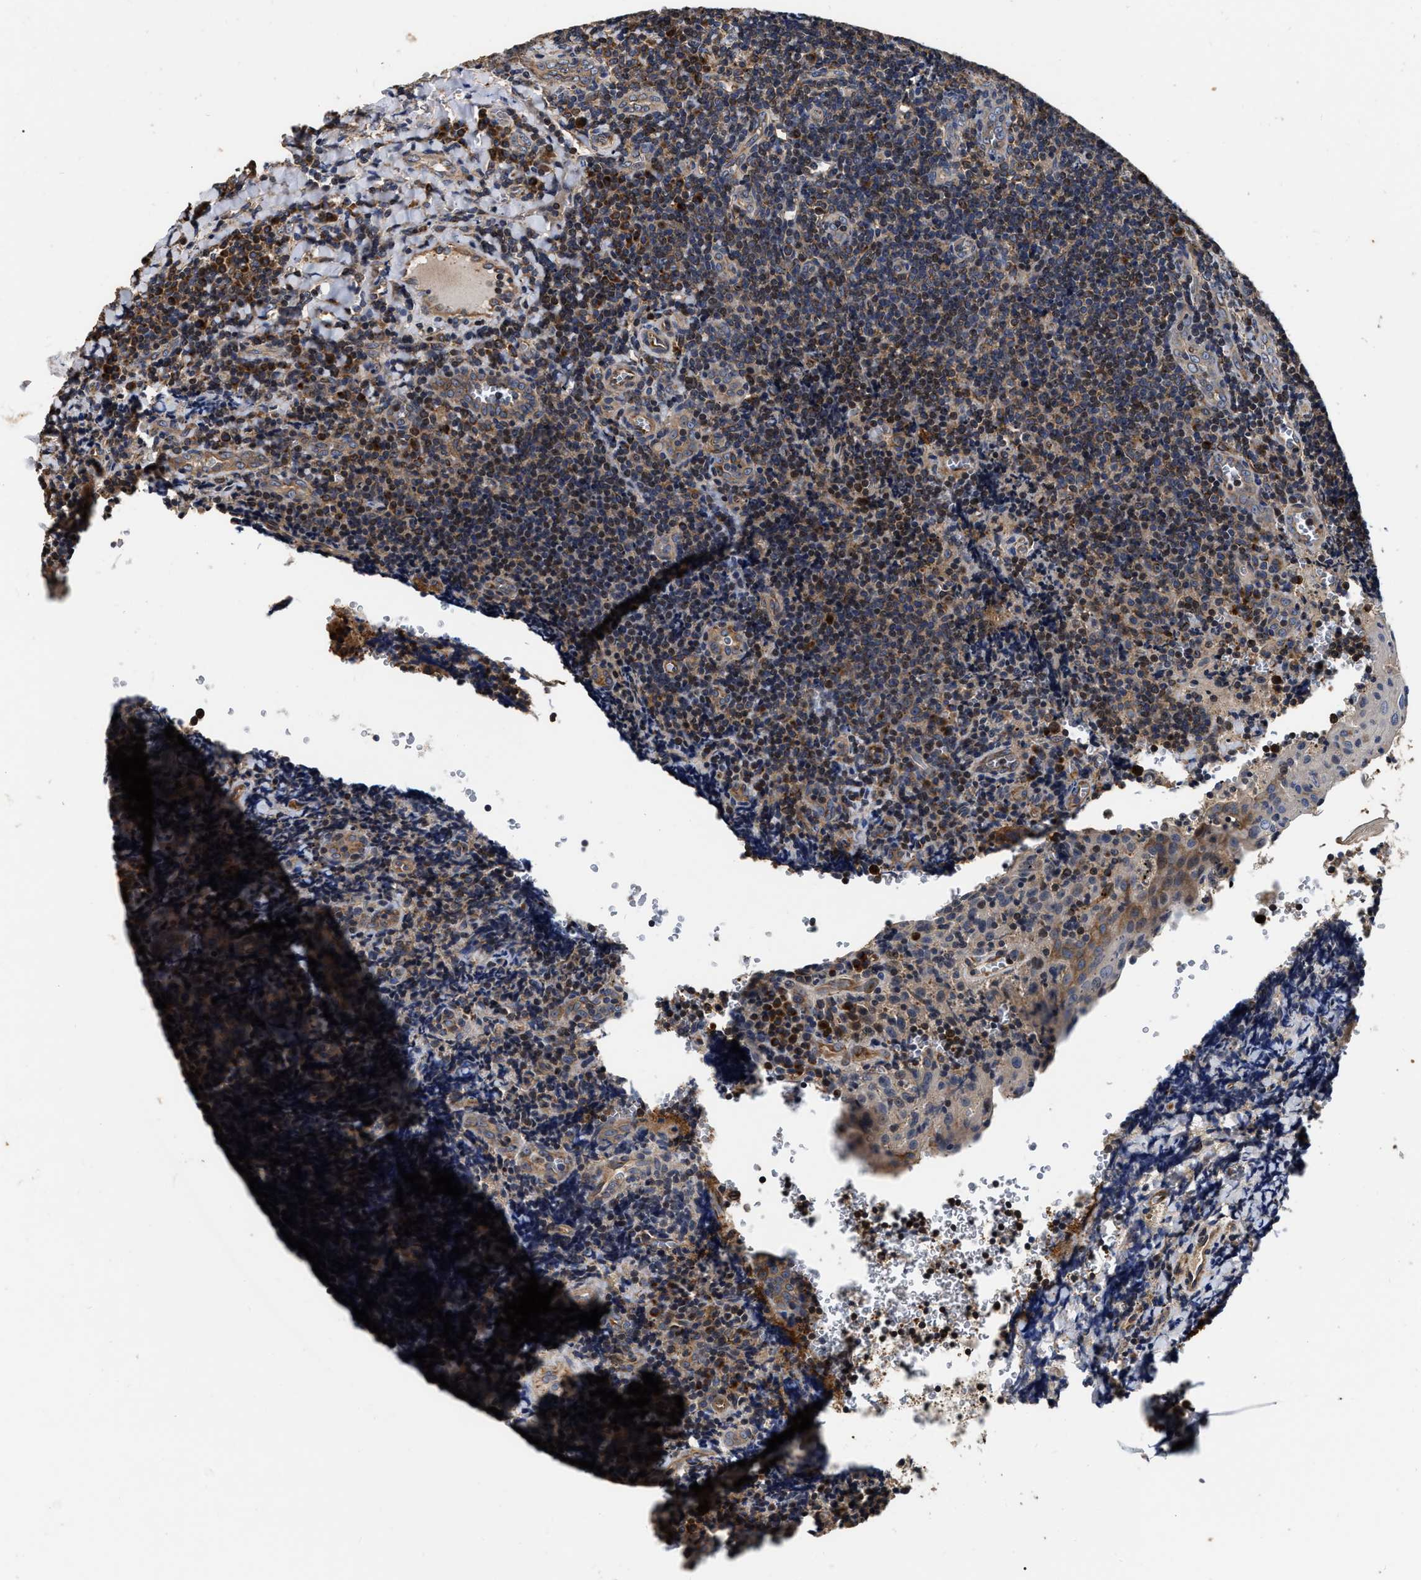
{"staining": {"intensity": "strong", "quantity": "25%-75%", "location": "cytoplasmic/membranous"}, "tissue": "tonsil", "cell_type": "Germinal center cells", "image_type": "normal", "snomed": [{"axis": "morphology", "description": "Normal tissue, NOS"}, {"axis": "morphology", "description": "Inflammation, NOS"}, {"axis": "topography", "description": "Tonsil"}], "caption": "Immunohistochemical staining of unremarkable tonsil shows strong cytoplasmic/membranous protein positivity in about 25%-75% of germinal center cells. The staining was performed using DAB (3,3'-diaminobenzidine), with brown indicating positive protein expression. Nuclei are stained blue with hematoxylin.", "gene": "ABCG8", "patient": {"sex": "female", "age": 31}}